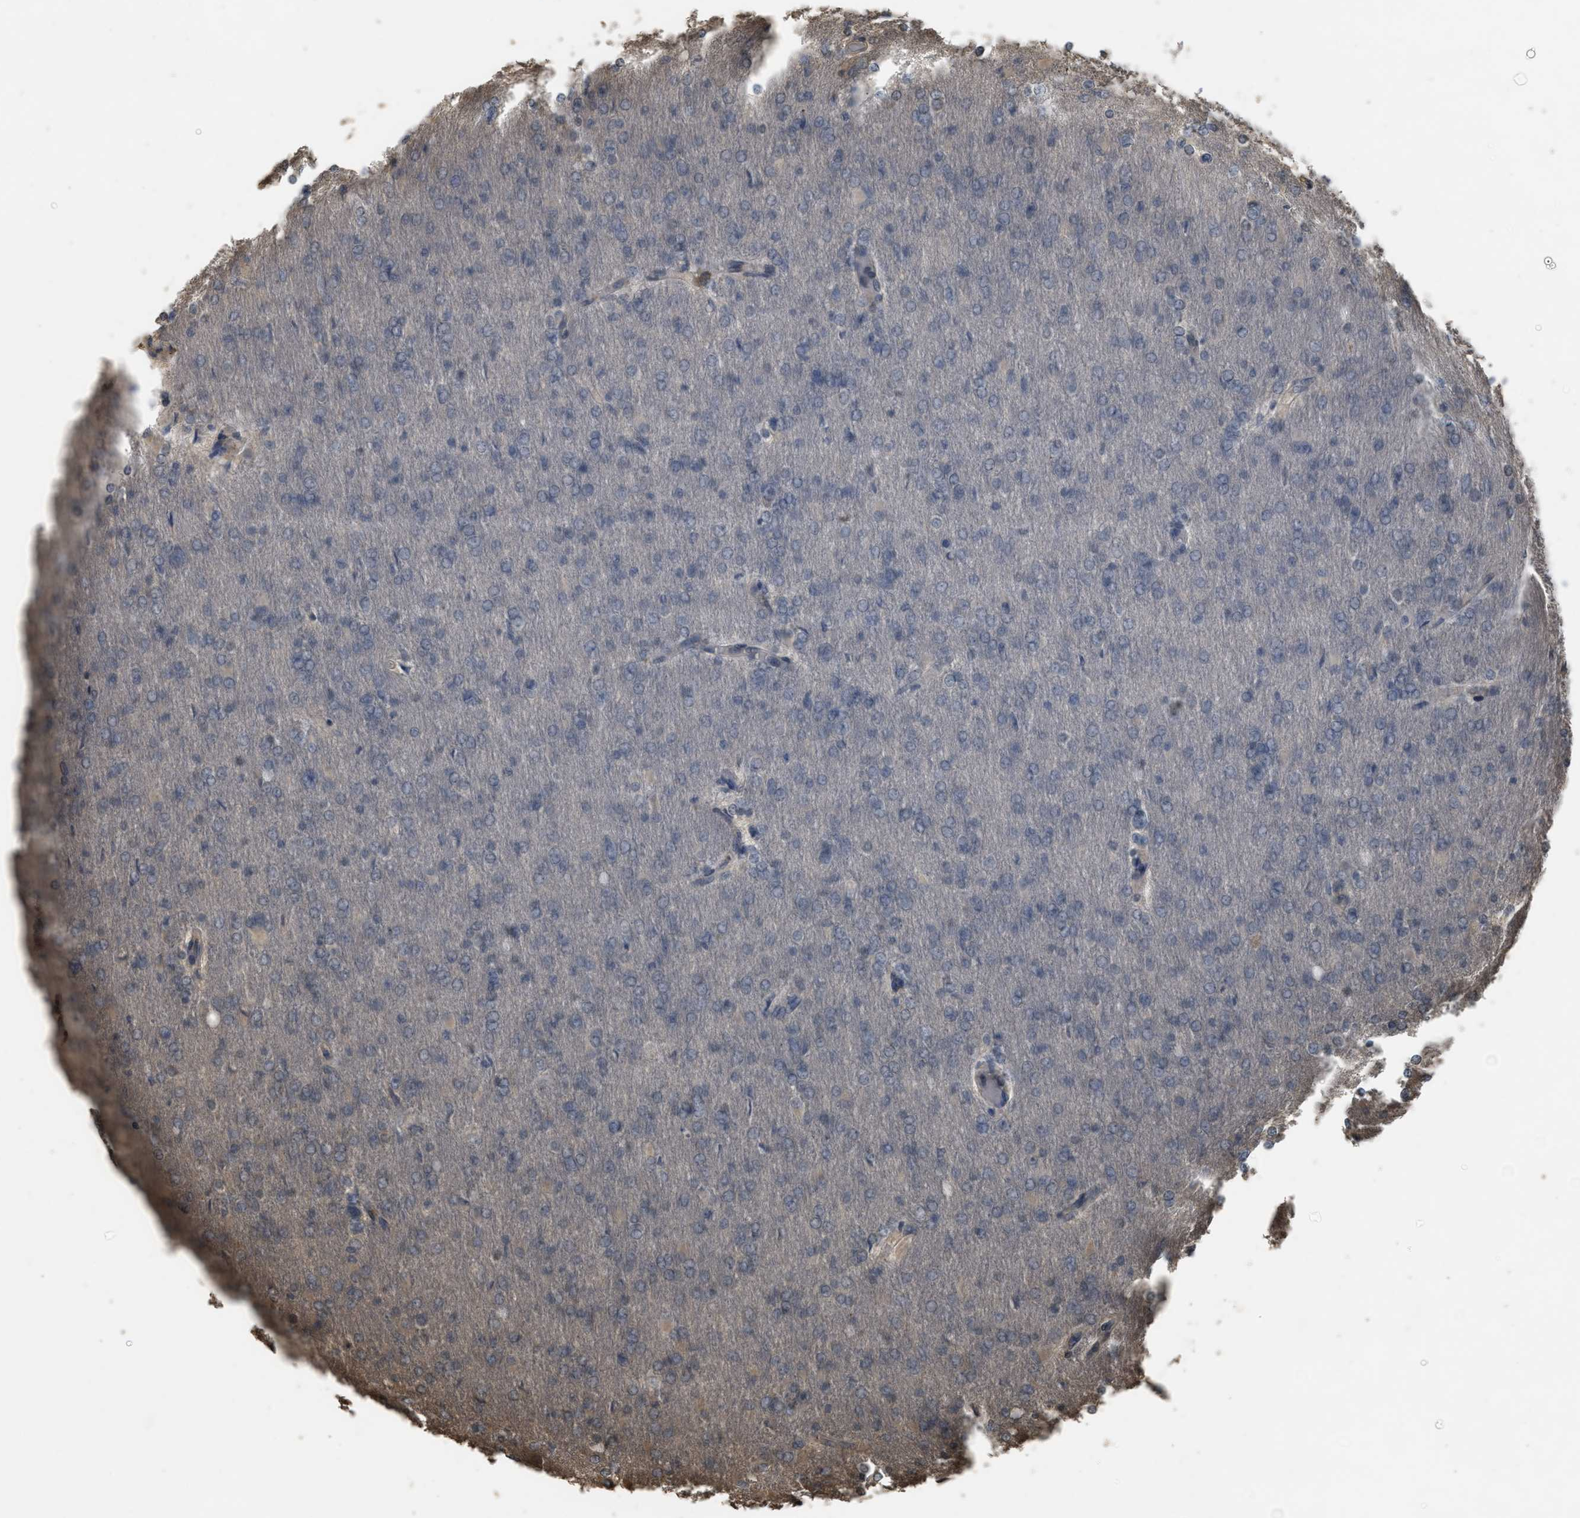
{"staining": {"intensity": "negative", "quantity": "none", "location": "none"}, "tissue": "glioma", "cell_type": "Tumor cells", "image_type": "cancer", "snomed": [{"axis": "morphology", "description": "Glioma, malignant, High grade"}, {"axis": "topography", "description": "Cerebral cortex"}], "caption": "This is an immunohistochemistry (IHC) photomicrograph of human high-grade glioma (malignant). There is no positivity in tumor cells.", "gene": "ARHGDIA", "patient": {"sex": "female", "age": 36}}